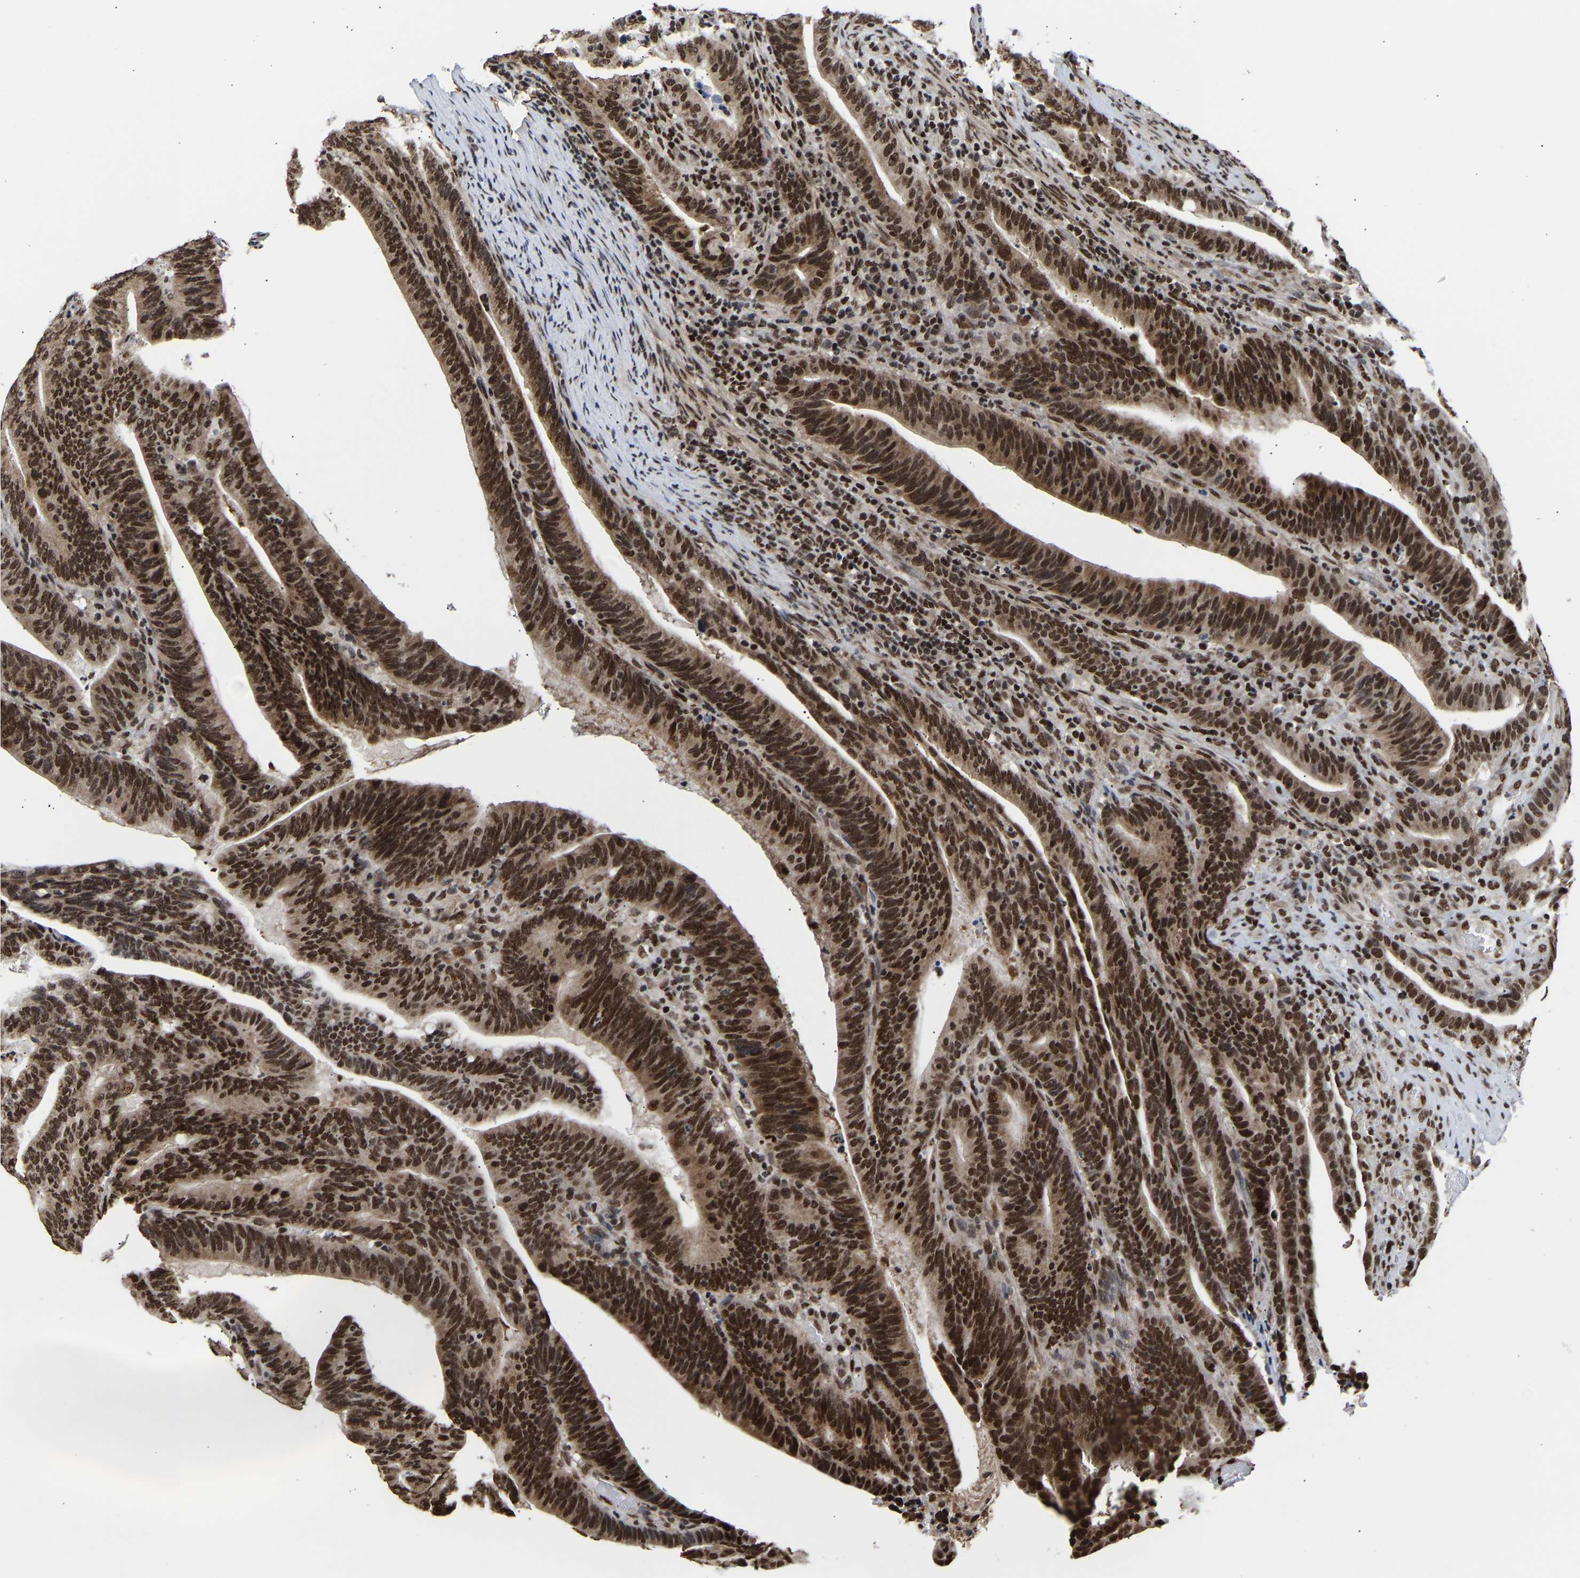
{"staining": {"intensity": "strong", "quantity": ">75%", "location": "cytoplasmic/membranous,nuclear"}, "tissue": "colorectal cancer", "cell_type": "Tumor cells", "image_type": "cancer", "snomed": [{"axis": "morphology", "description": "Adenocarcinoma, NOS"}, {"axis": "topography", "description": "Colon"}], "caption": "Immunohistochemical staining of human colorectal cancer (adenocarcinoma) demonstrates strong cytoplasmic/membranous and nuclear protein expression in approximately >75% of tumor cells.", "gene": "PSIP1", "patient": {"sex": "female", "age": 66}}